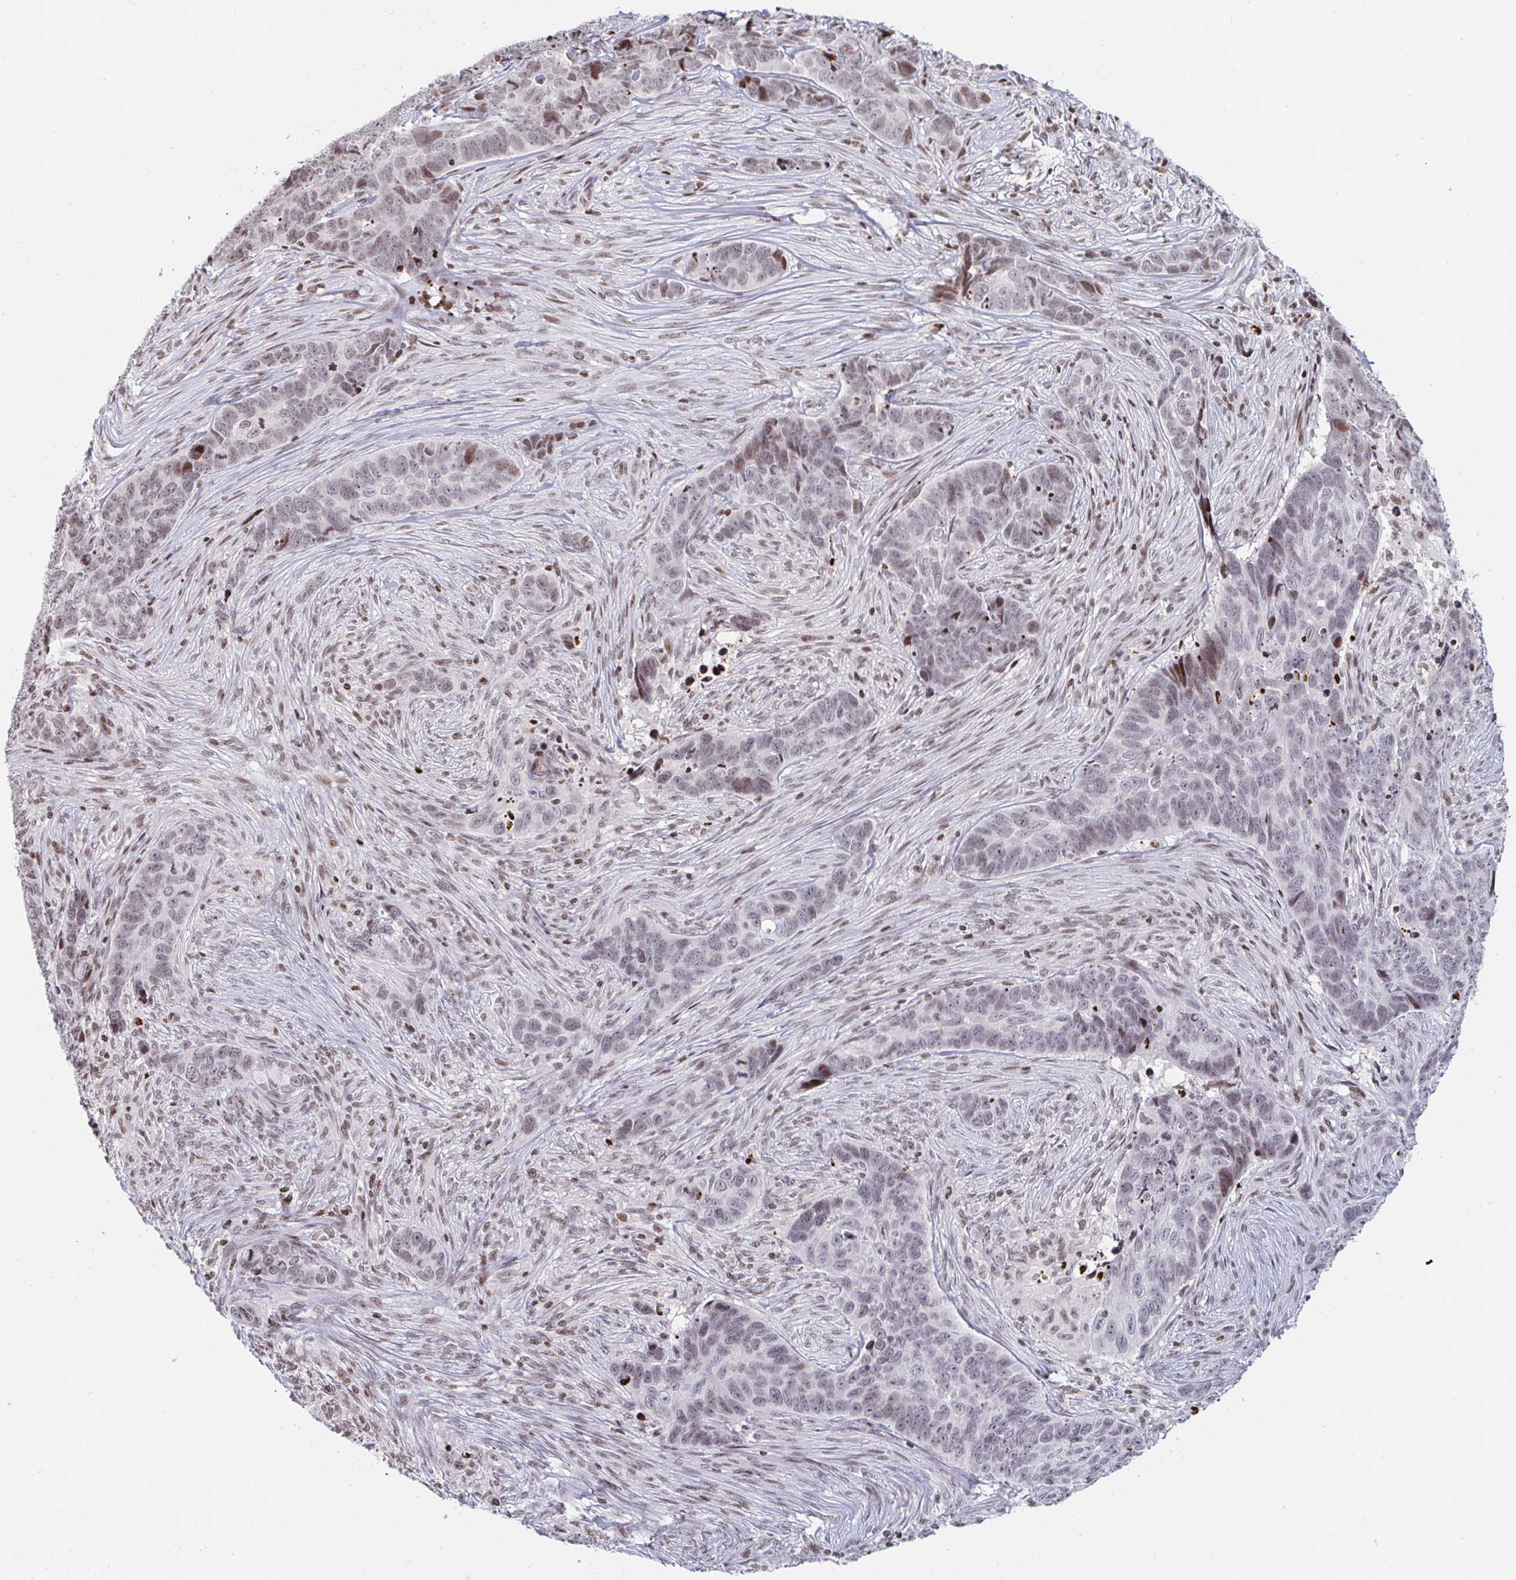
{"staining": {"intensity": "weak", "quantity": "25%-75%", "location": "nuclear"}, "tissue": "skin cancer", "cell_type": "Tumor cells", "image_type": "cancer", "snomed": [{"axis": "morphology", "description": "Basal cell carcinoma"}, {"axis": "topography", "description": "Skin"}], "caption": "A histopathology image showing weak nuclear positivity in about 25%-75% of tumor cells in basal cell carcinoma (skin), as visualized by brown immunohistochemical staining.", "gene": "HOXC10", "patient": {"sex": "female", "age": 82}}